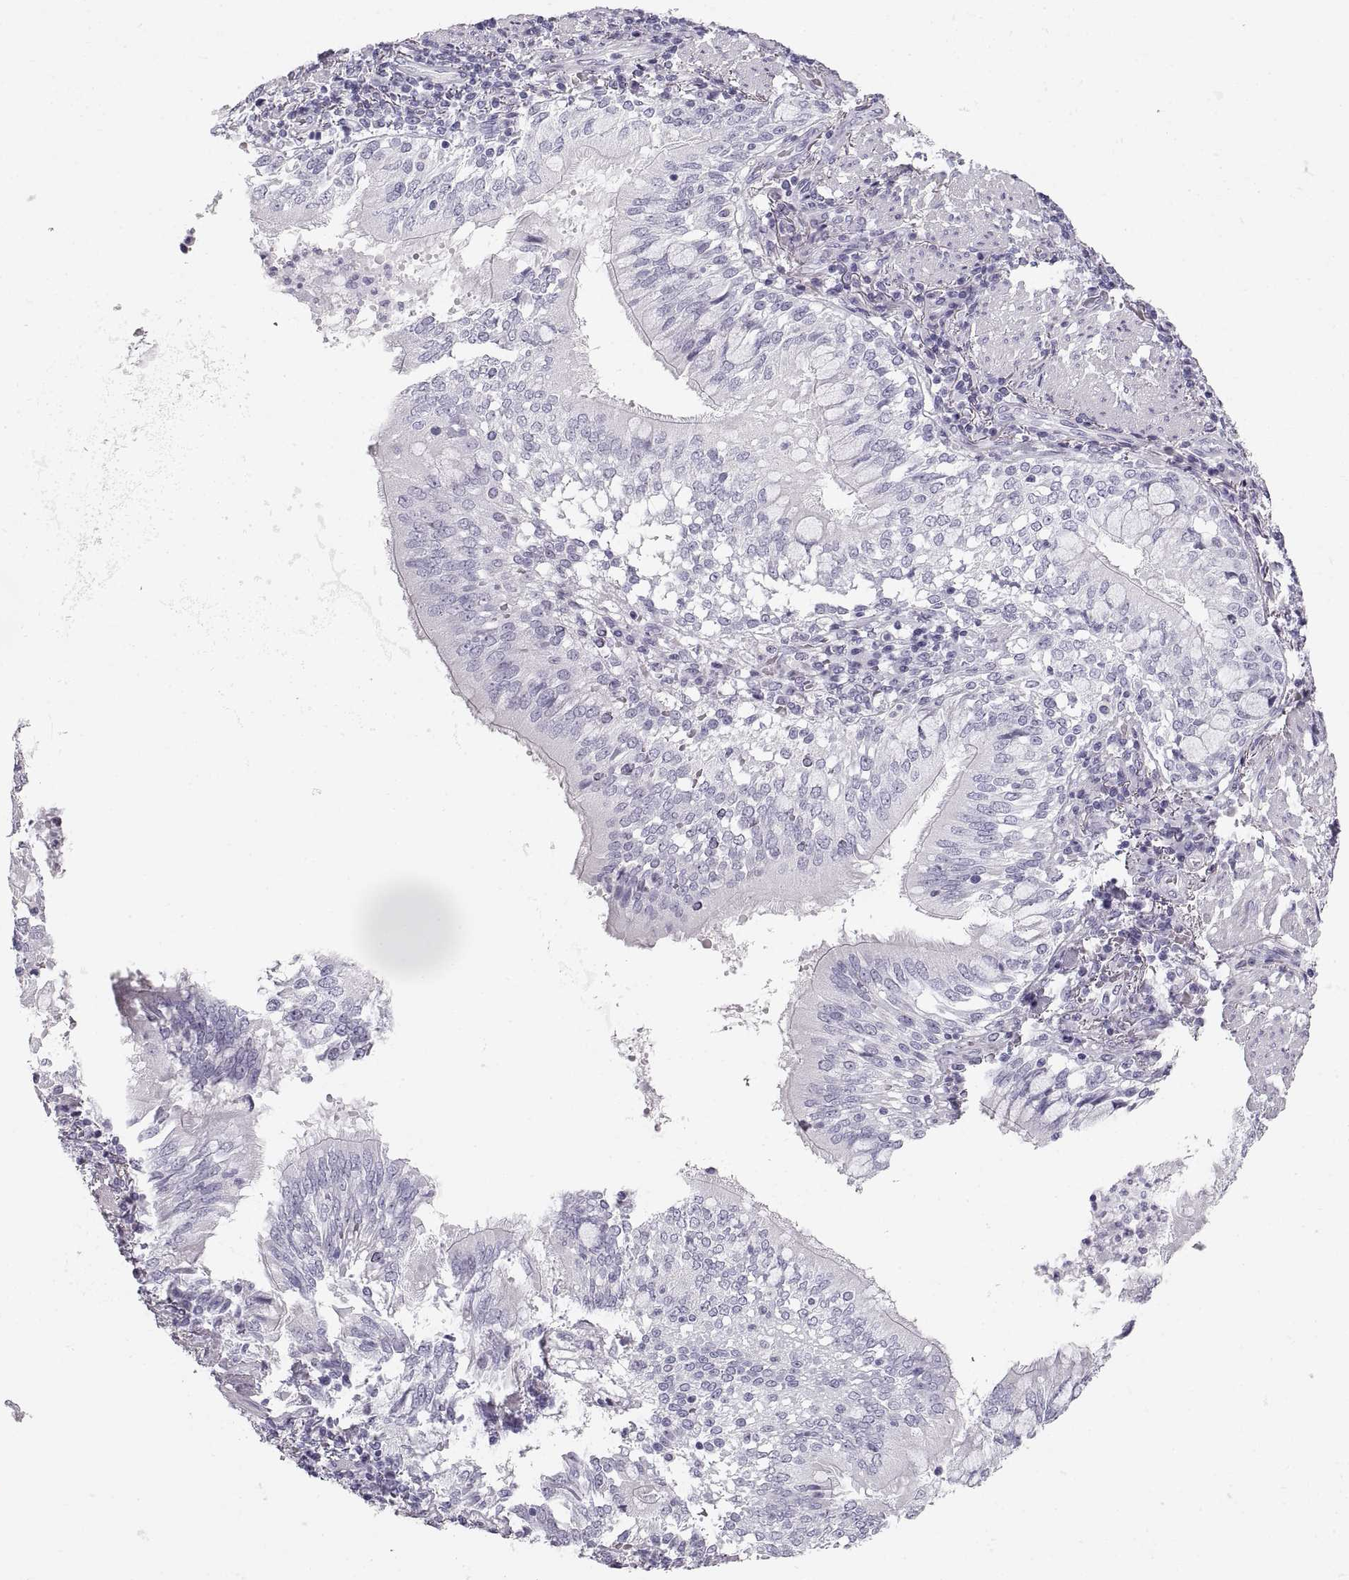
{"staining": {"intensity": "negative", "quantity": "none", "location": "none"}, "tissue": "lung cancer", "cell_type": "Tumor cells", "image_type": "cancer", "snomed": [{"axis": "morphology", "description": "Normal tissue, NOS"}, {"axis": "morphology", "description": "Squamous cell carcinoma, NOS"}, {"axis": "topography", "description": "Bronchus"}, {"axis": "topography", "description": "Lung"}], "caption": "Tumor cells are negative for brown protein staining in lung squamous cell carcinoma.", "gene": "CRYAA", "patient": {"sex": "male", "age": 64}}